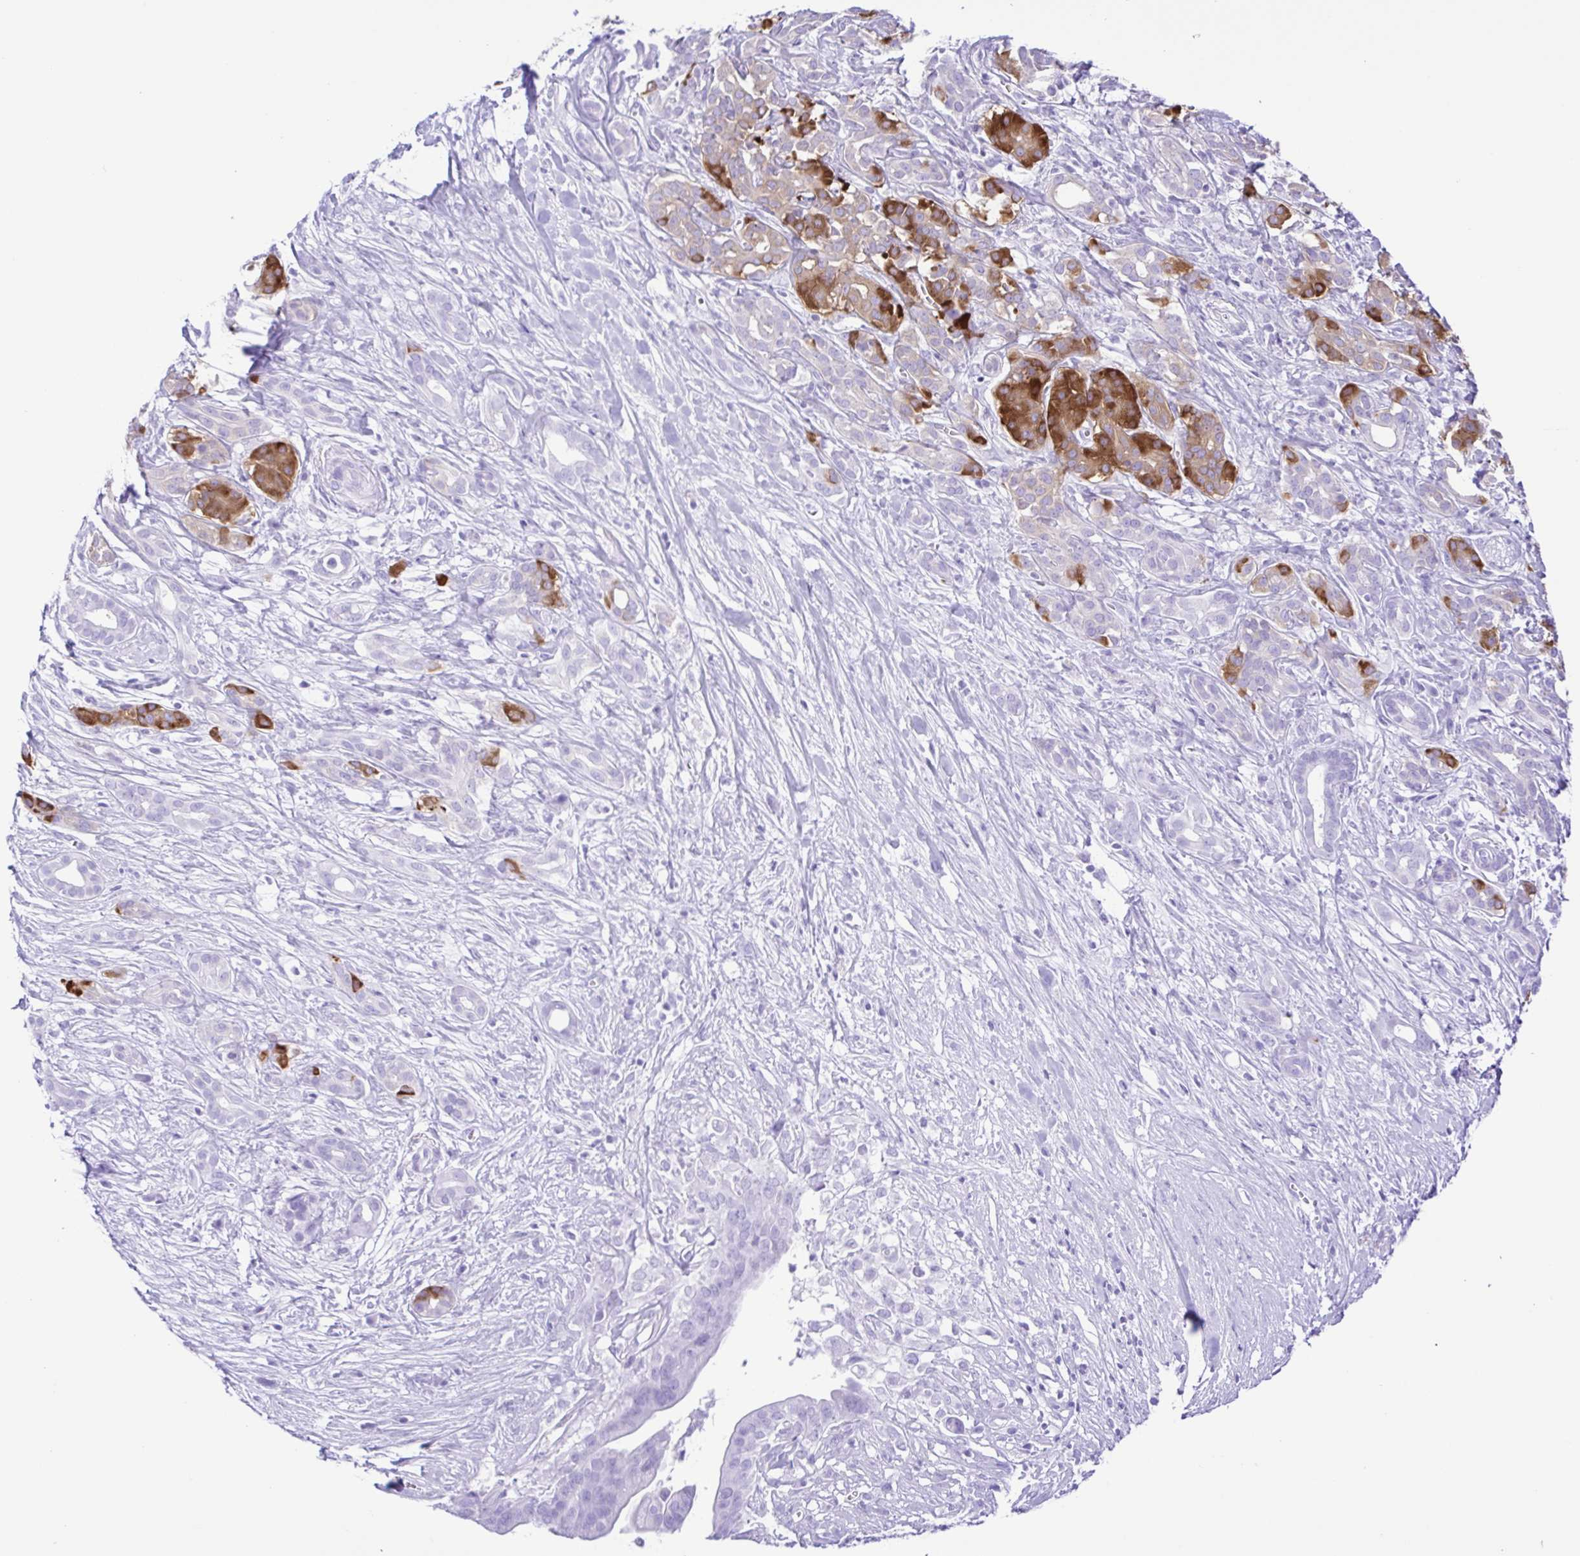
{"staining": {"intensity": "negative", "quantity": "none", "location": "none"}, "tissue": "pancreatic cancer", "cell_type": "Tumor cells", "image_type": "cancer", "snomed": [{"axis": "morphology", "description": "Adenocarcinoma, NOS"}, {"axis": "topography", "description": "Pancreas"}], "caption": "The micrograph shows no significant positivity in tumor cells of pancreatic cancer (adenocarcinoma).", "gene": "ERP27", "patient": {"sex": "male", "age": 61}}